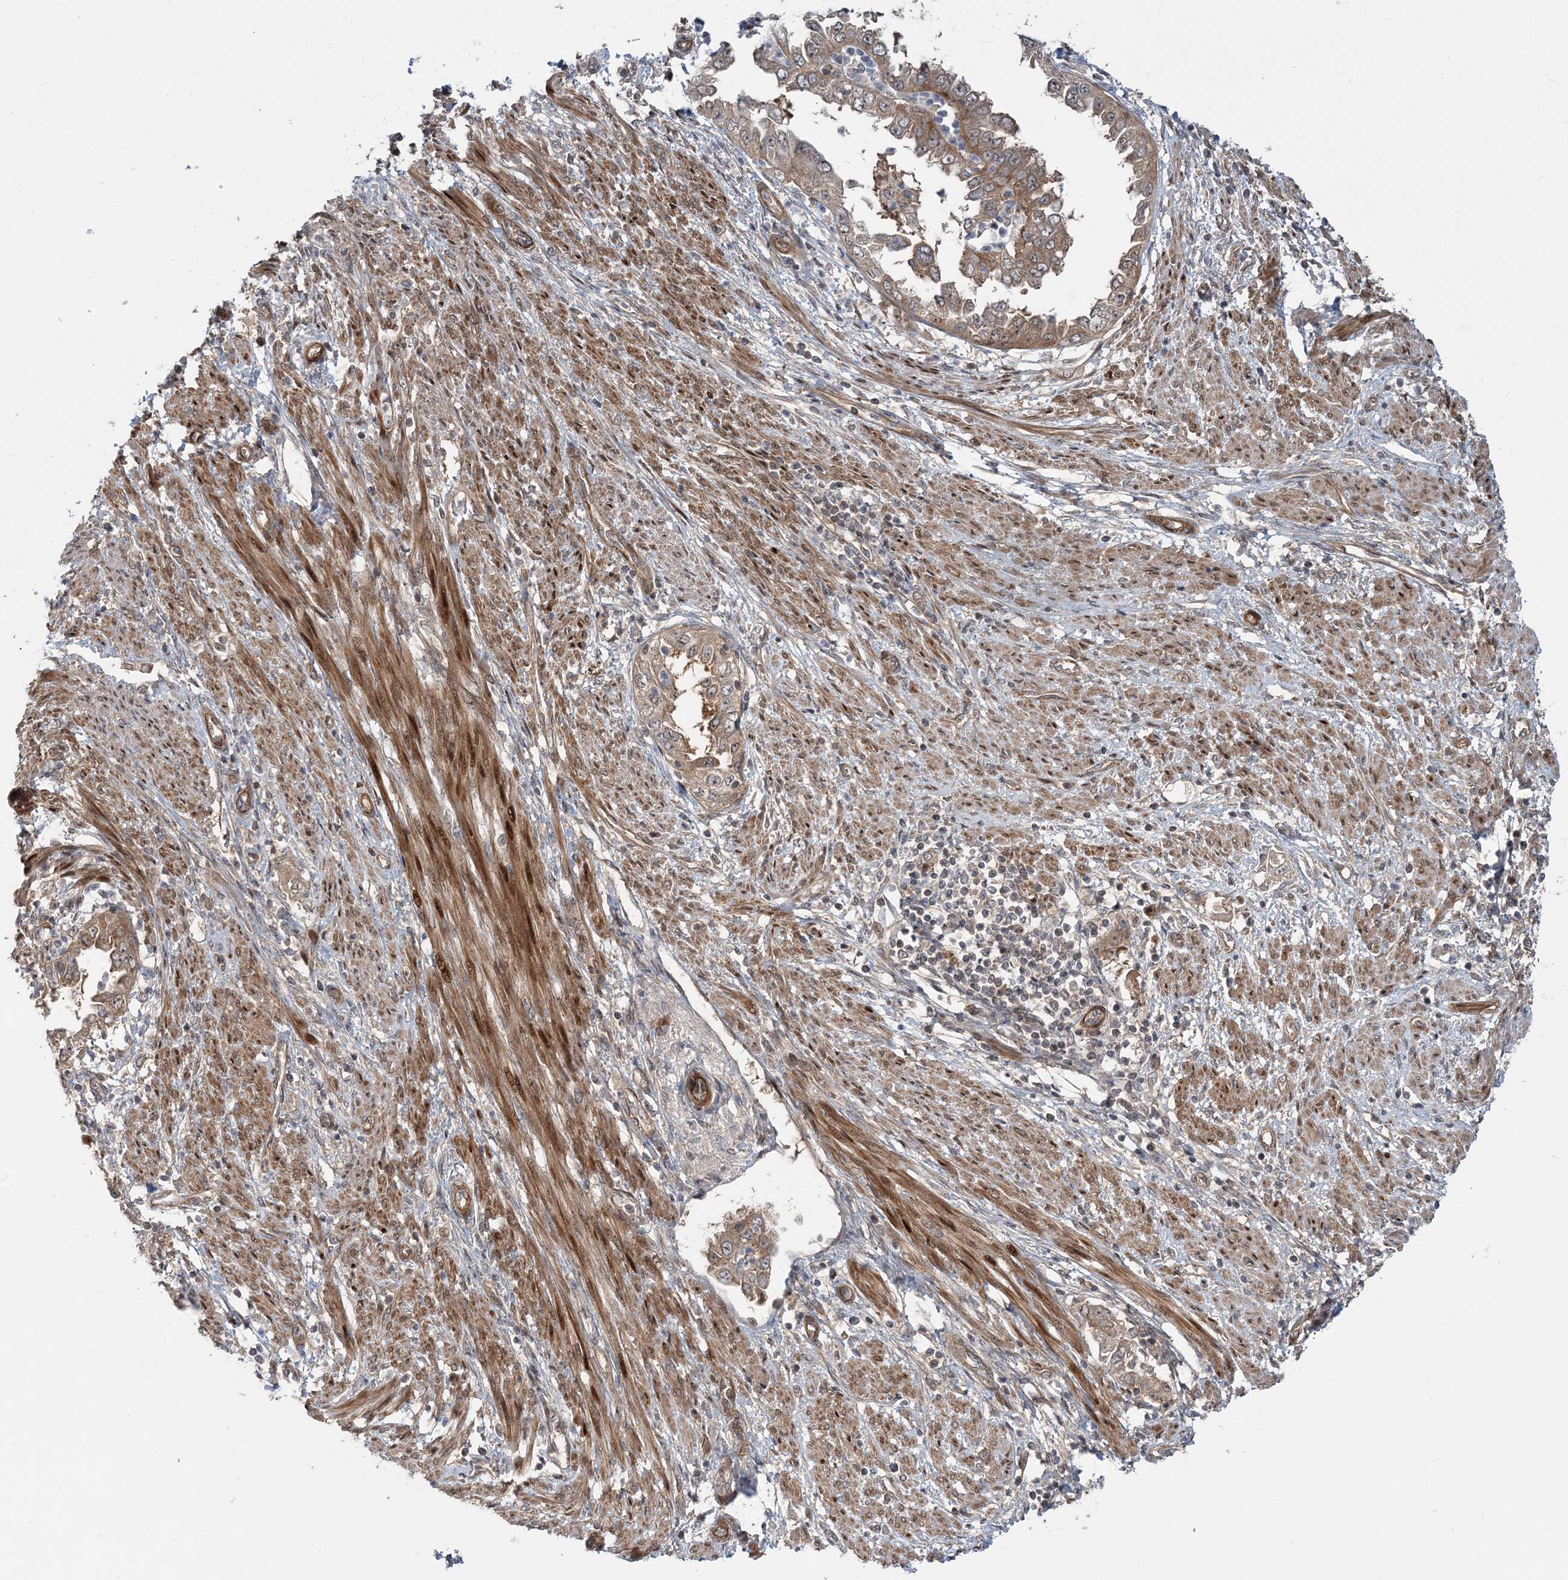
{"staining": {"intensity": "moderate", "quantity": ">75%", "location": "cytoplasmic/membranous"}, "tissue": "endometrial cancer", "cell_type": "Tumor cells", "image_type": "cancer", "snomed": [{"axis": "morphology", "description": "Adenocarcinoma, NOS"}, {"axis": "topography", "description": "Endometrium"}], "caption": "This micrograph demonstrates immunohistochemistry (IHC) staining of endometrial adenocarcinoma, with medium moderate cytoplasmic/membranous staining in approximately >75% of tumor cells.", "gene": "GEMIN5", "patient": {"sex": "female", "age": 85}}